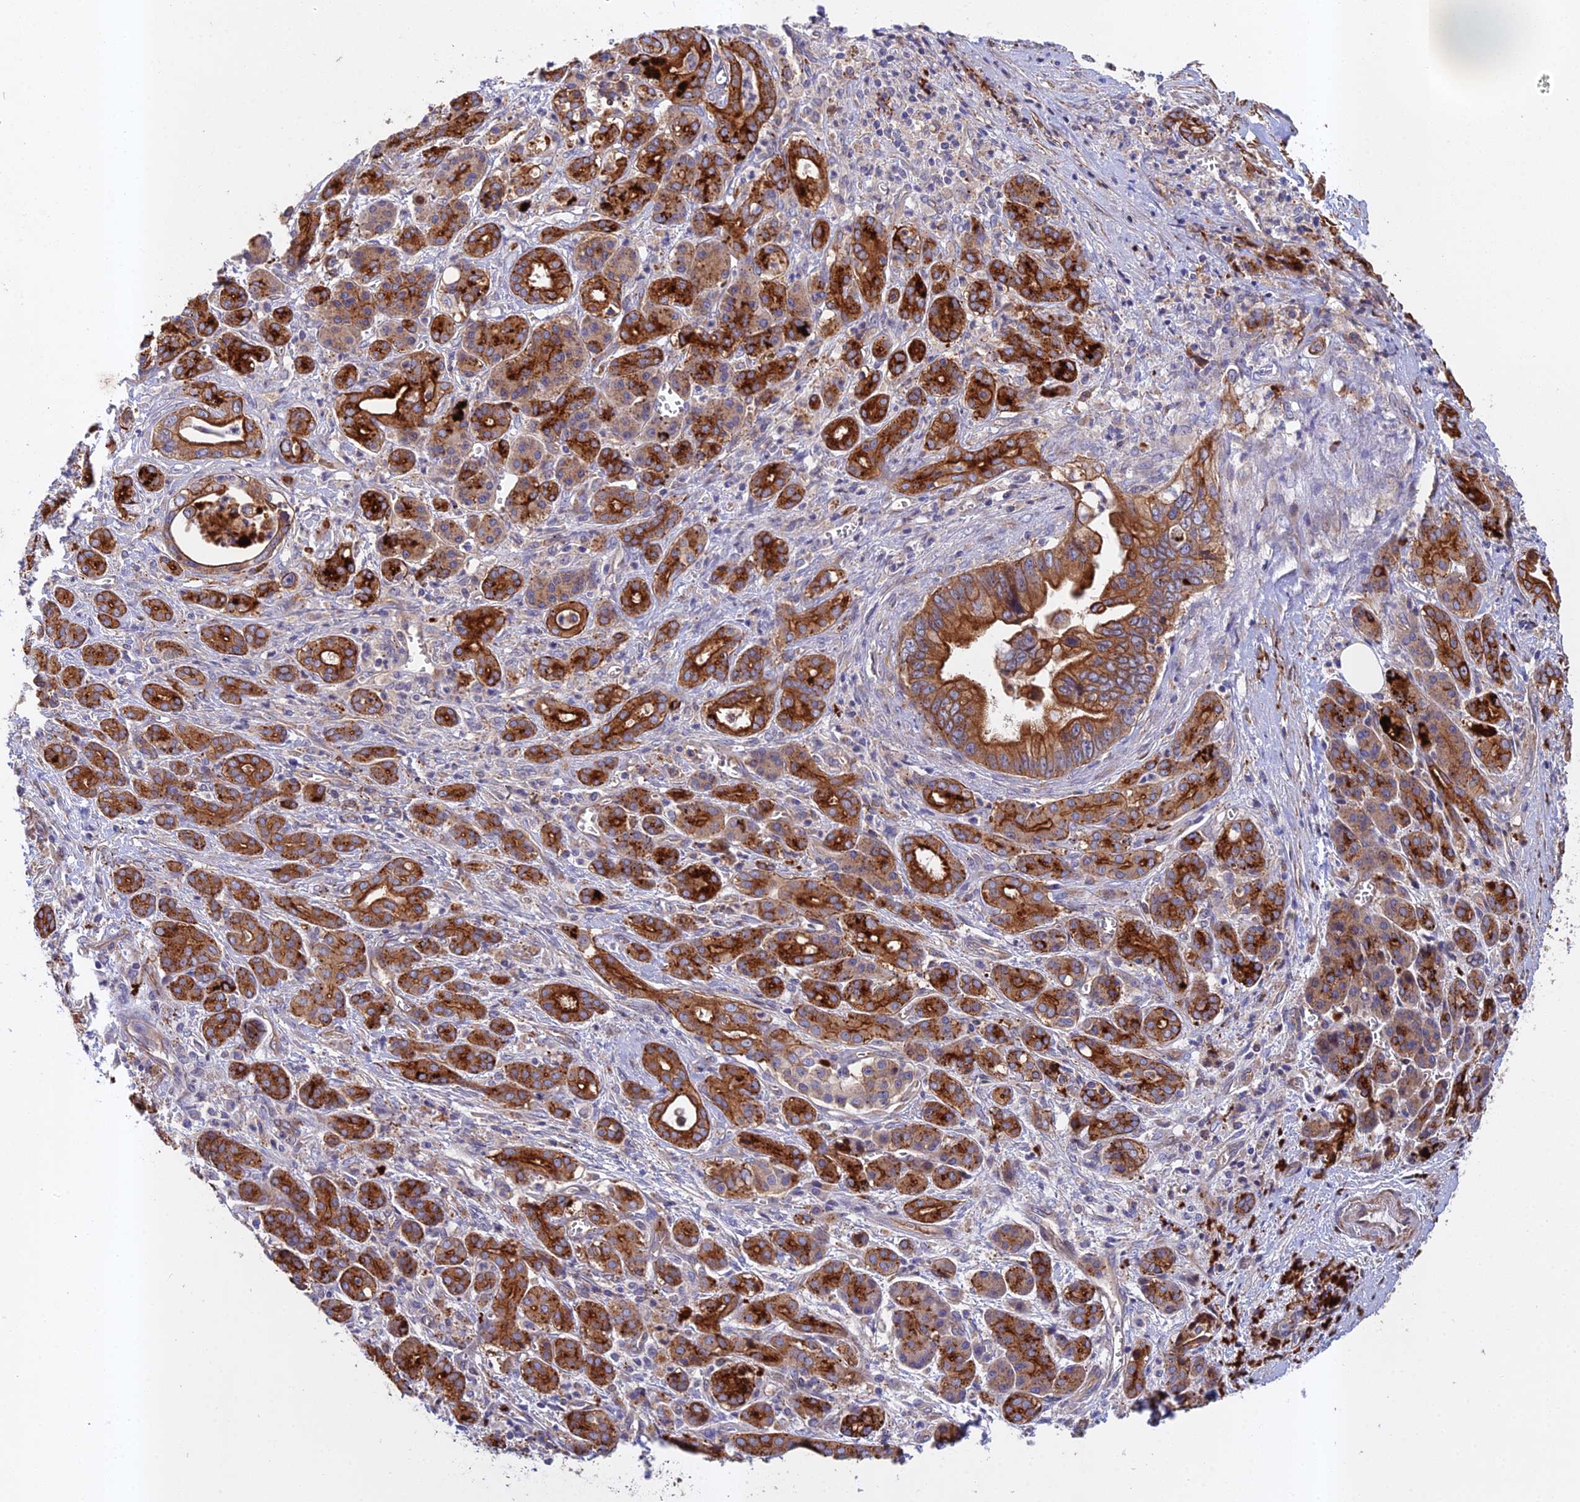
{"staining": {"intensity": "strong", "quantity": ">75%", "location": "cytoplasmic/membranous"}, "tissue": "pancreatic cancer", "cell_type": "Tumor cells", "image_type": "cancer", "snomed": [{"axis": "morphology", "description": "Adenocarcinoma, NOS"}, {"axis": "topography", "description": "Pancreas"}], "caption": "An immunohistochemistry (IHC) micrograph of tumor tissue is shown. Protein staining in brown shows strong cytoplasmic/membranous positivity in adenocarcinoma (pancreatic) within tumor cells.", "gene": "RALGAPA2", "patient": {"sex": "male", "age": 59}}